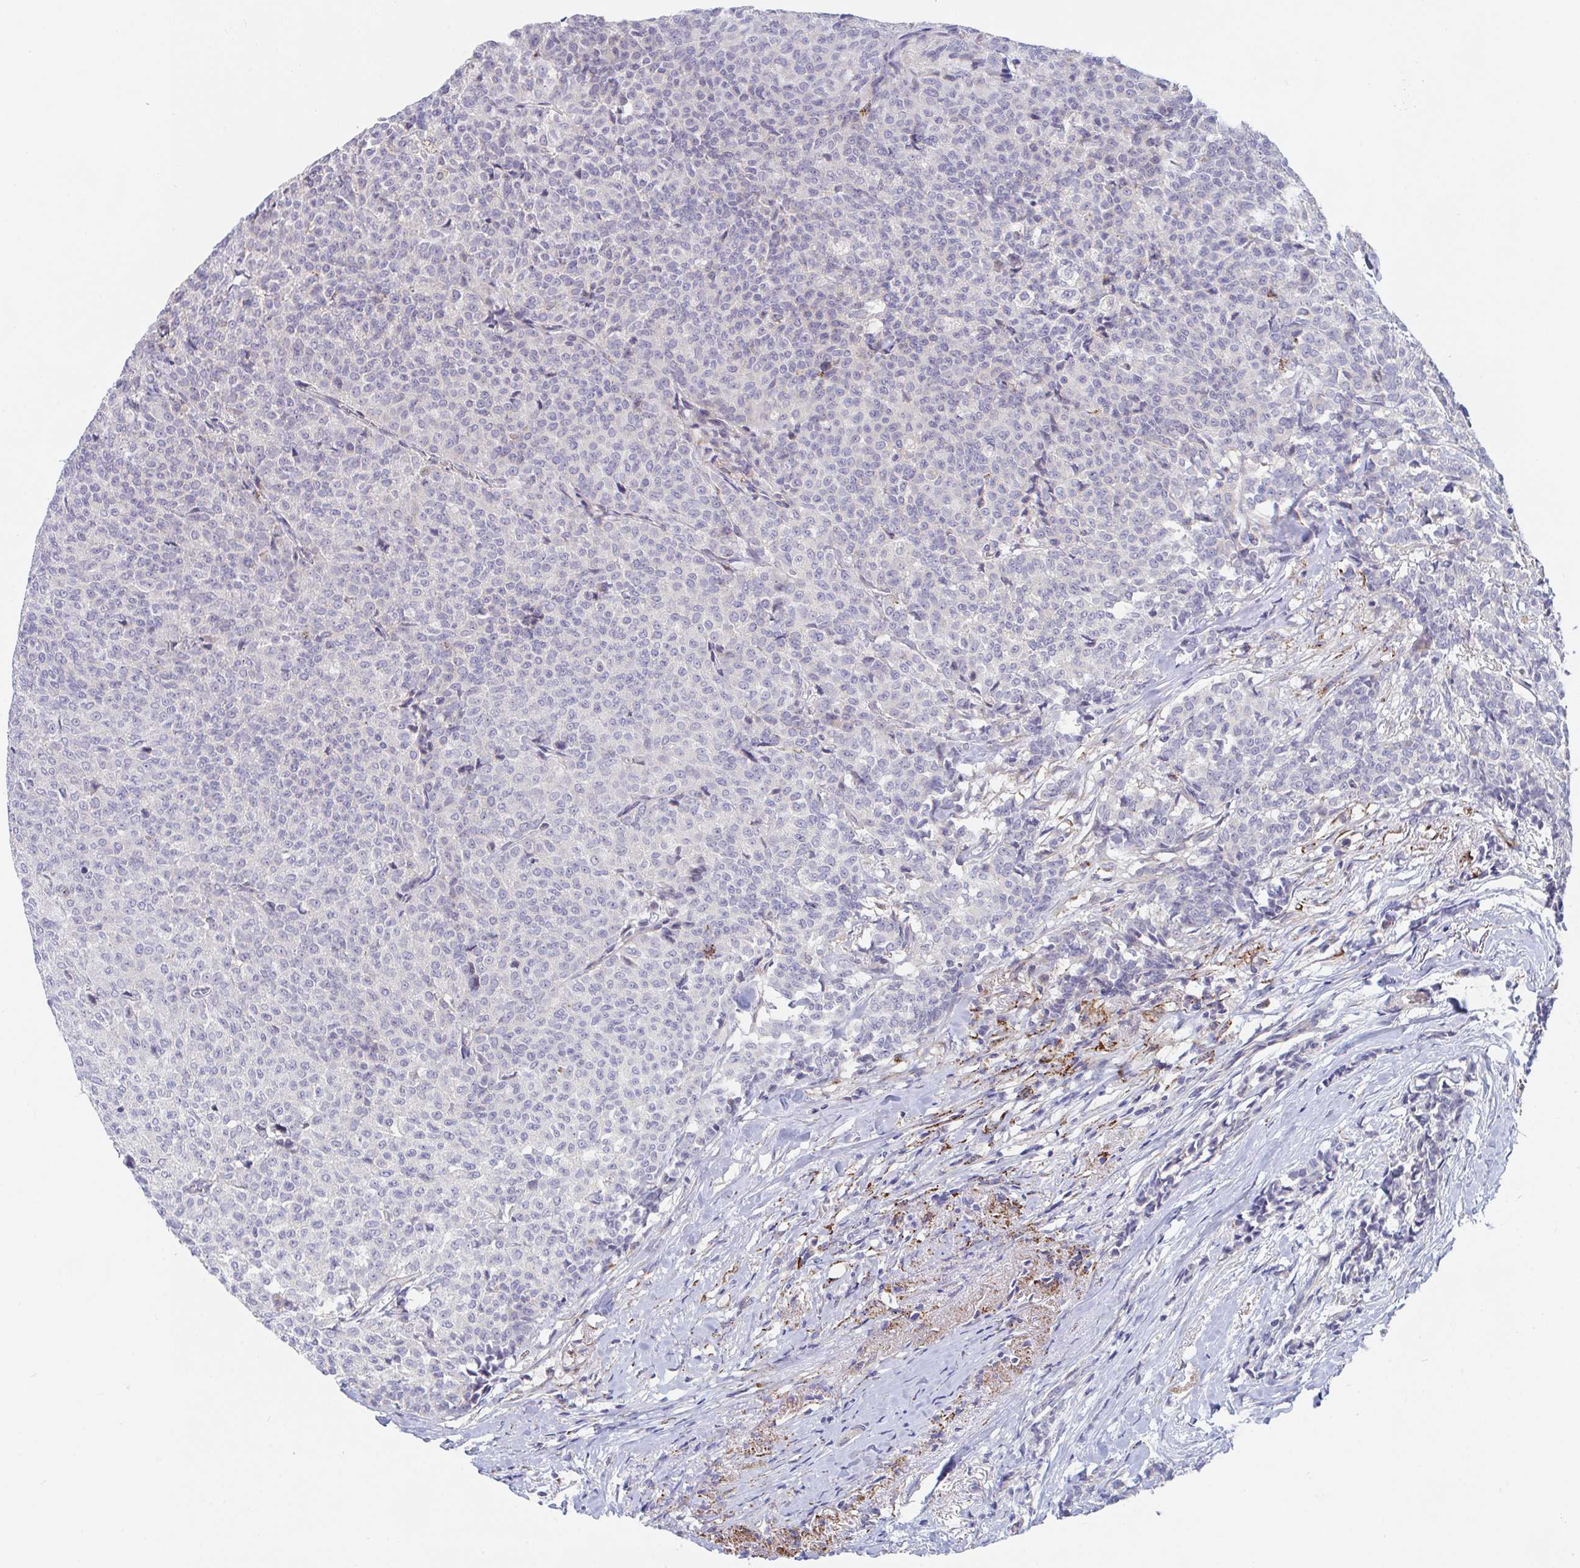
{"staining": {"intensity": "strong", "quantity": "<25%", "location": "cytoplasmic/membranous"}, "tissue": "breast cancer", "cell_type": "Tumor cells", "image_type": "cancer", "snomed": [{"axis": "morphology", "description": "Duct carcinoma"}, {"axis": "topography", "description": "Breast"}], "caption": "An immunohistochemistry histopathology image of tumor tissue is shown. Protein staining in brown shows strong cytoplasmic/membranous positivity in breast infiltrating ductal carcinoma within tumor cells.", "gene": "FAM156B", "patient": {"sex": "female", "age": 91}}